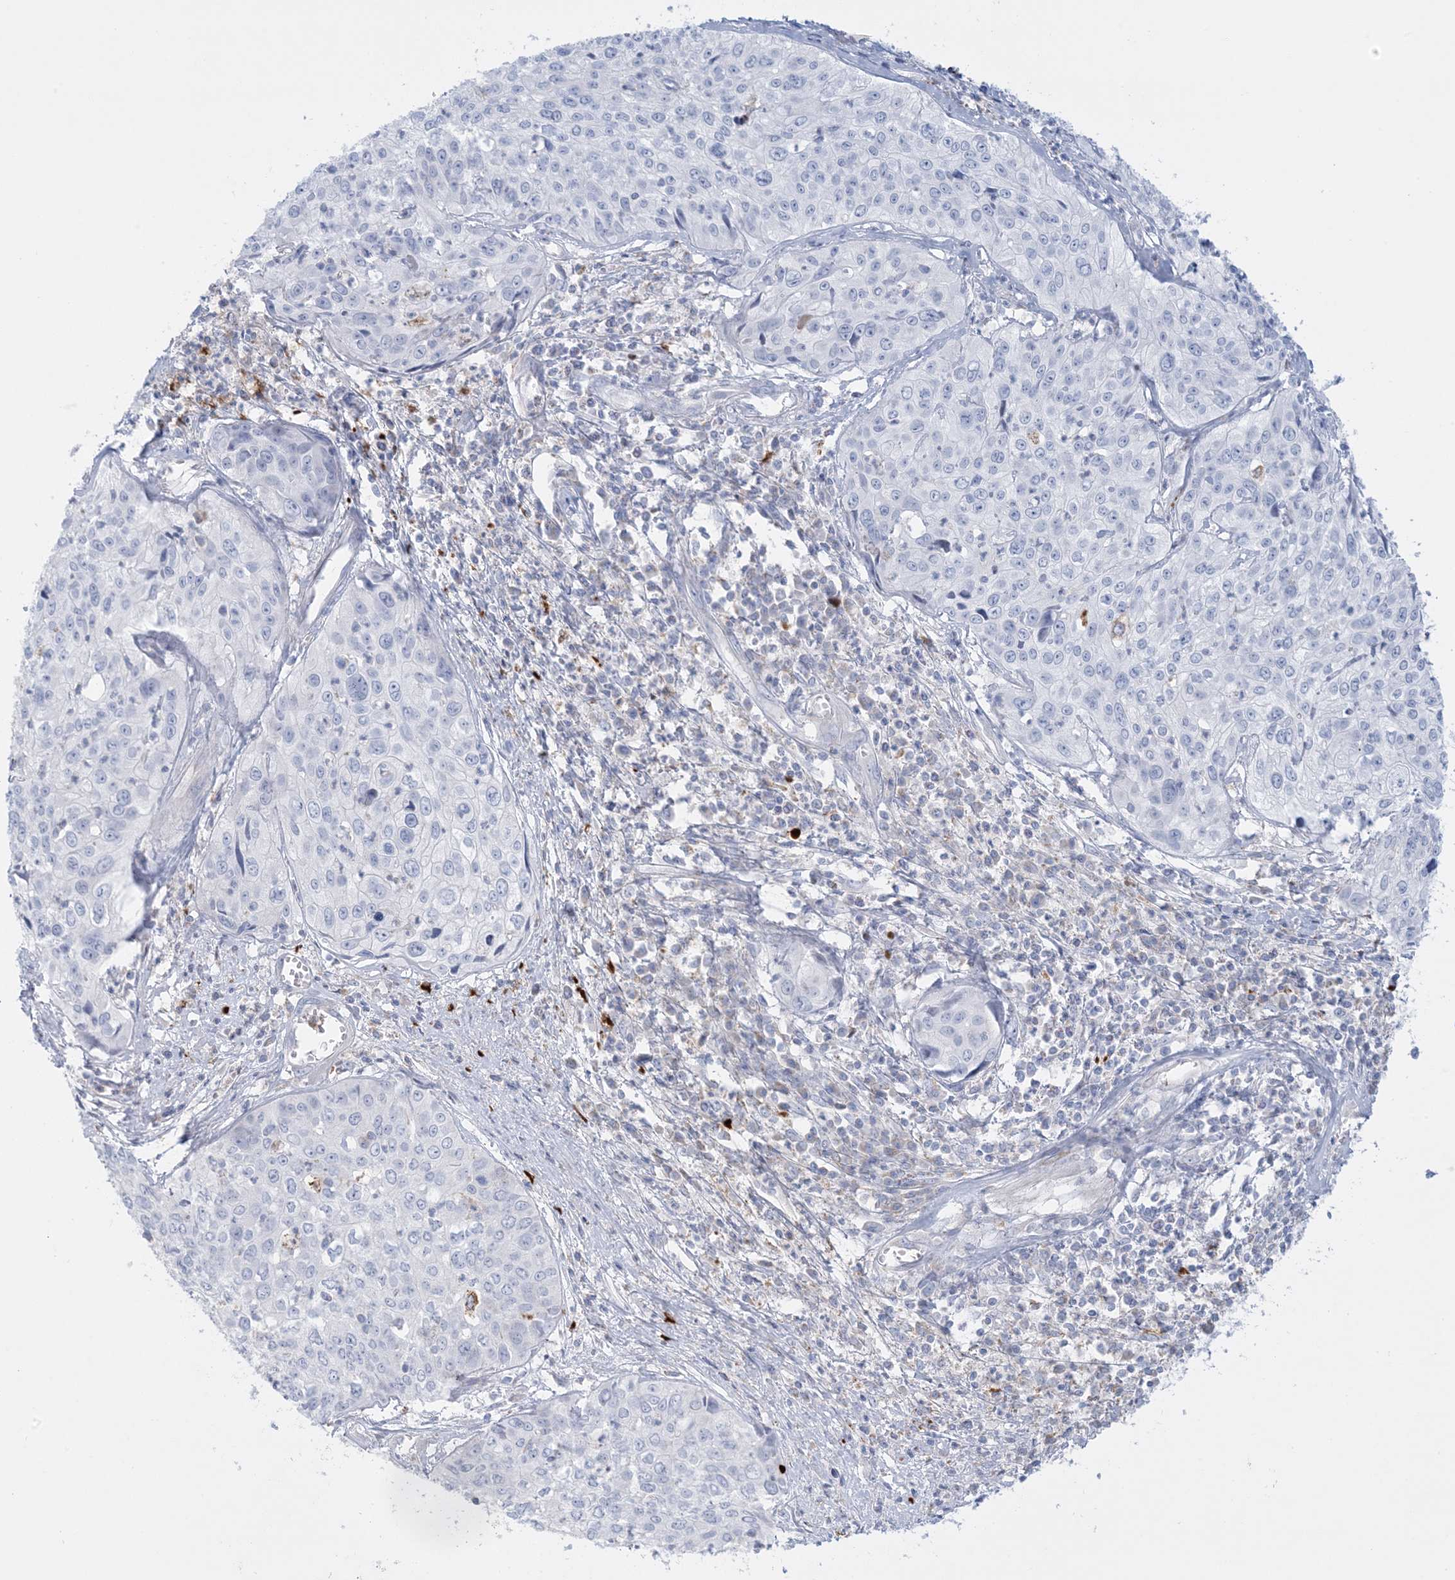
{"staining": {"intensity": "negative", "quantity": "none", "location": "none"}, "tissue": "cervical cancer", "cell_type": "Tumor cells", "image_type": "cancer", "snomed": [{"axis": "morphology", "description": "Squamous cell carcinoma, NOS"}, {"axis": "topography", "description": "Cervix"}], "caption": "Cervical cancer (squamous cell carcinoma) stained for a protein using IHC exhibits no expression tumor cells.", "gene": "KCTD6", "patient": {"sex": "female", "age": 31}}